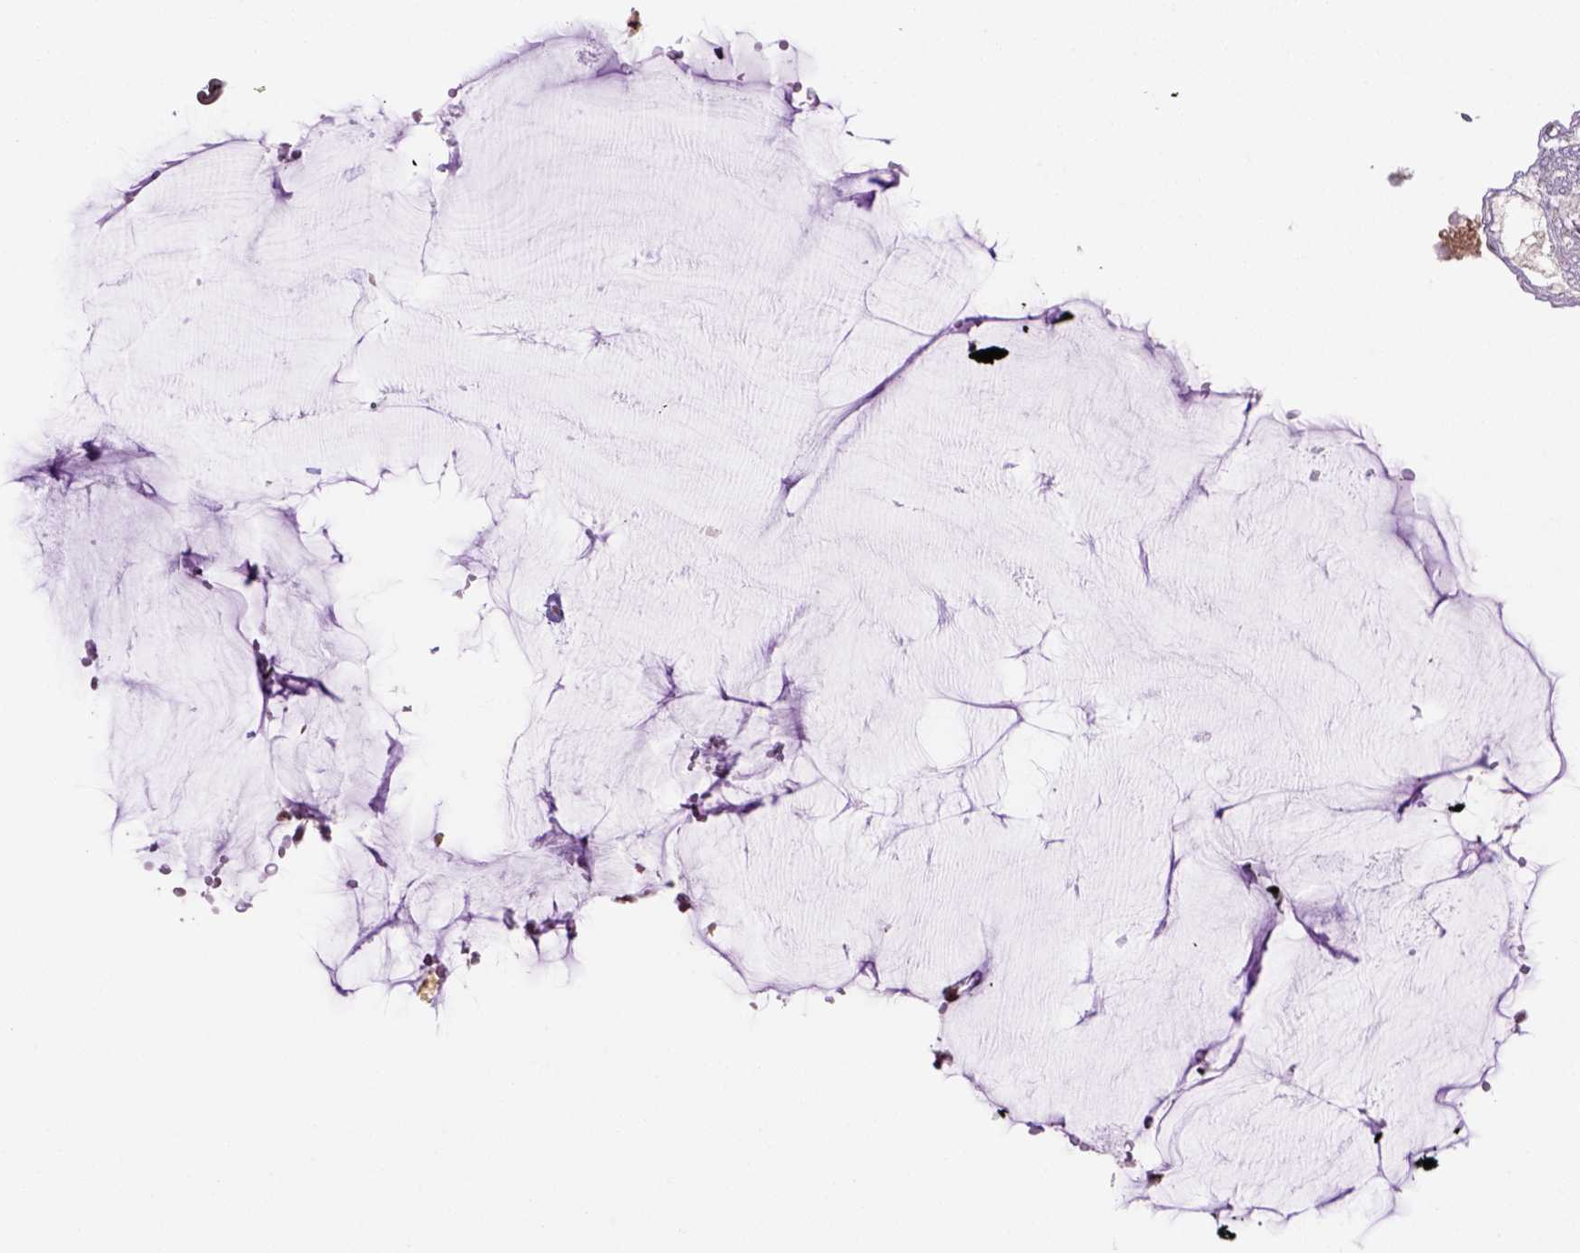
{"staining": {"intensity": "moderate", "quantity": ">75%", "location": "cytoplasmic/membranous,nuclear"}, "tissue": "gallbladder", "cell_type": "Glandular cells", "image_type": "normal", "snomed": [{"axis": "morphology", "description": "Normal tissue, NOS"}, {"axis": "topography", "description": "Gallbladder"}], "caption": "Approximately >75% of glandular cells in normal gallbladder demonstrate moderate cytoplasmic/membranous,nuclear protein expression as visualized by brown immunohistochemical staining.", "gene": "PSMC2", "patient": {"sex": "female", "age": 63}}